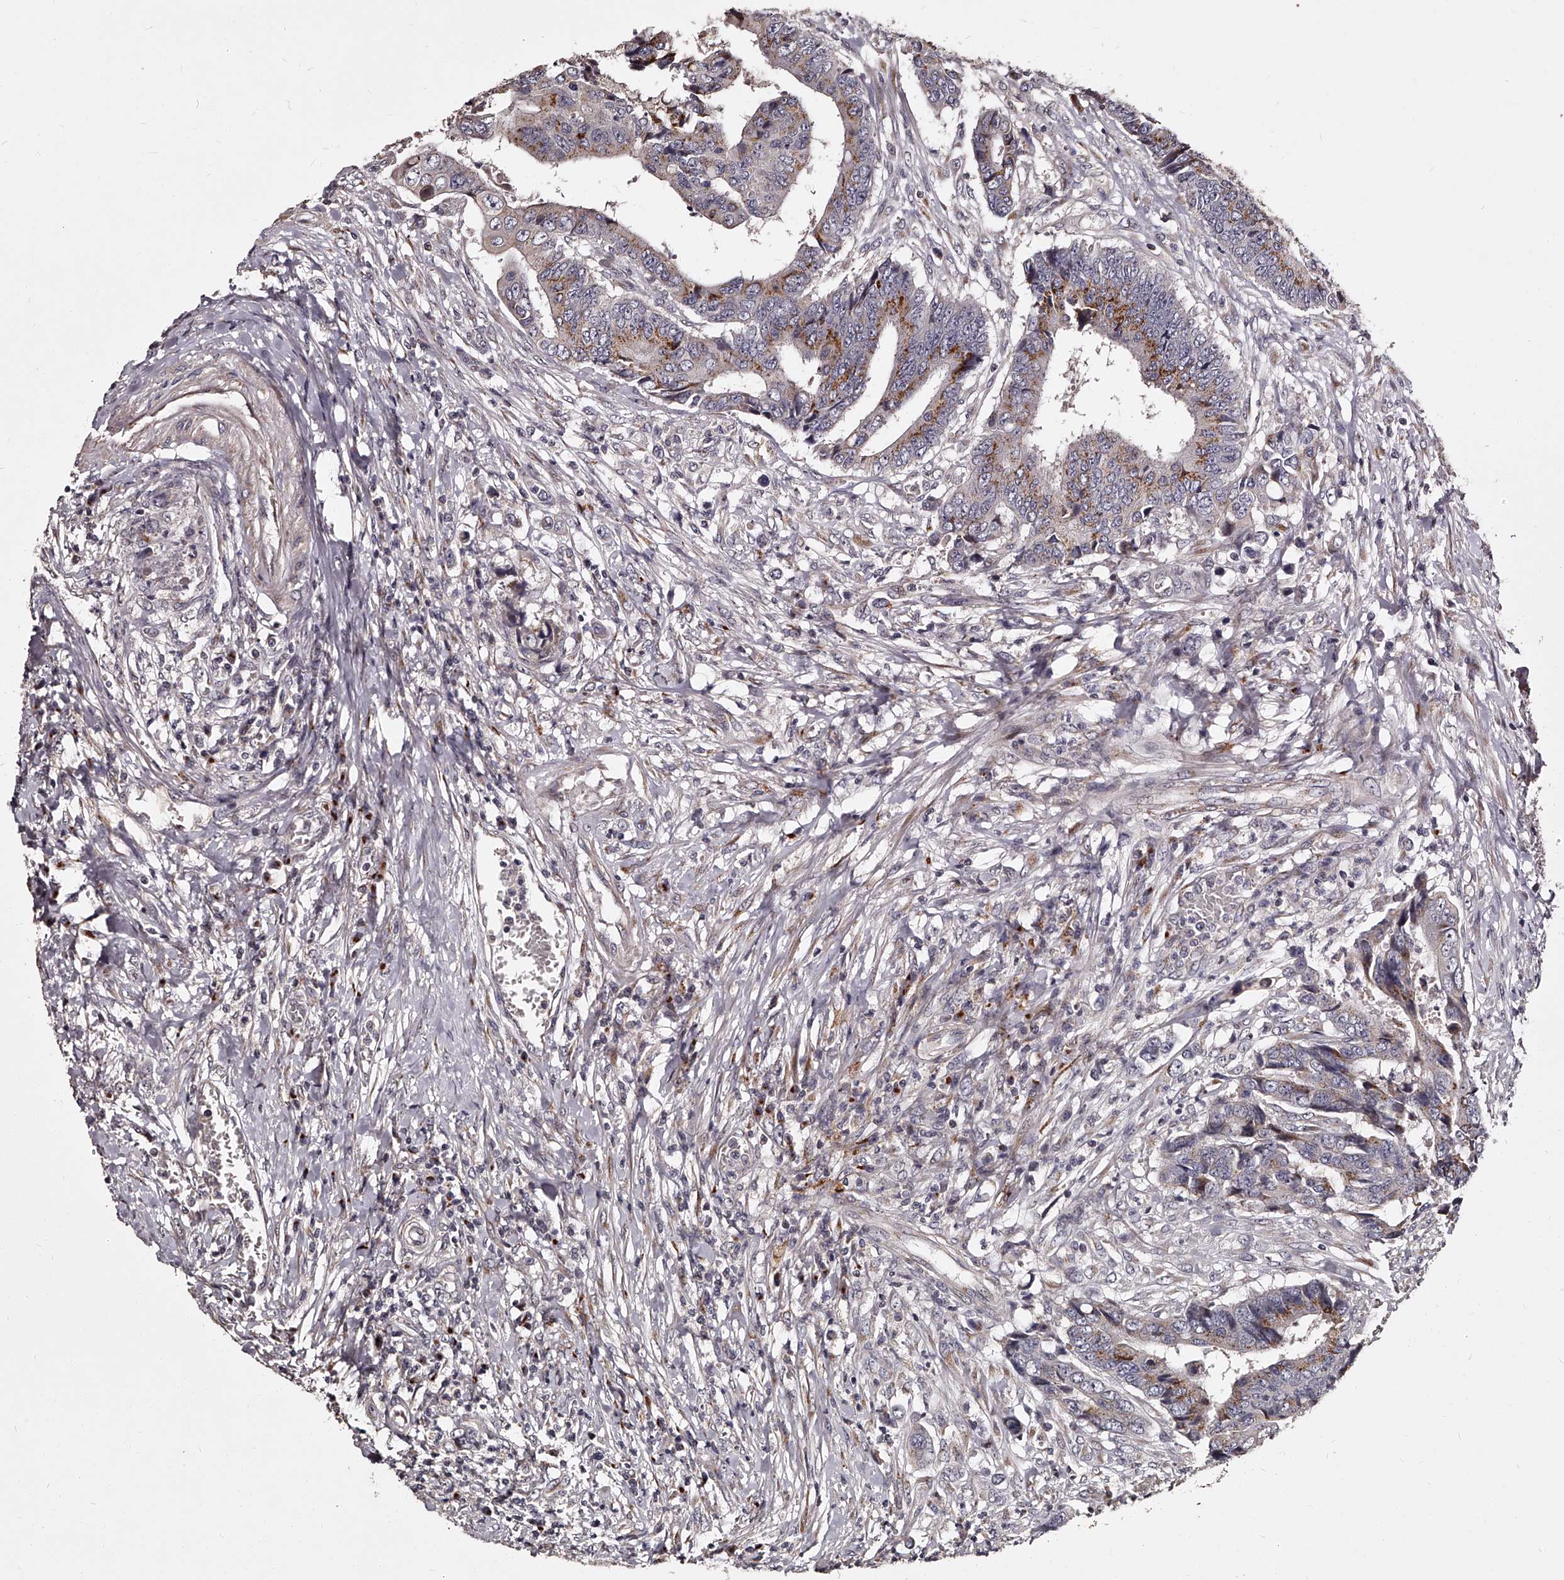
{"staining": {"intensity": "moderate", "quantity": ">75%", "location": "cytoplasmic/membranous"}, "tissue": "colorectal cancer", "cell_type": "Tumor cells", "image_type": "cancer", "snomed": [{"axis": "morphology", "description": "Adenocarcinoma, NOS"}, {"axis": "topography", "description": "Rectum"}], "caption": "A brown stain shows moderate cytoplasmic/membranous expression of a protein in human colorectal cancer (adenocarcinoma) tumor cells.", "gene": "RSC1A1", "patient": {"sex": "male", "age": 84}}